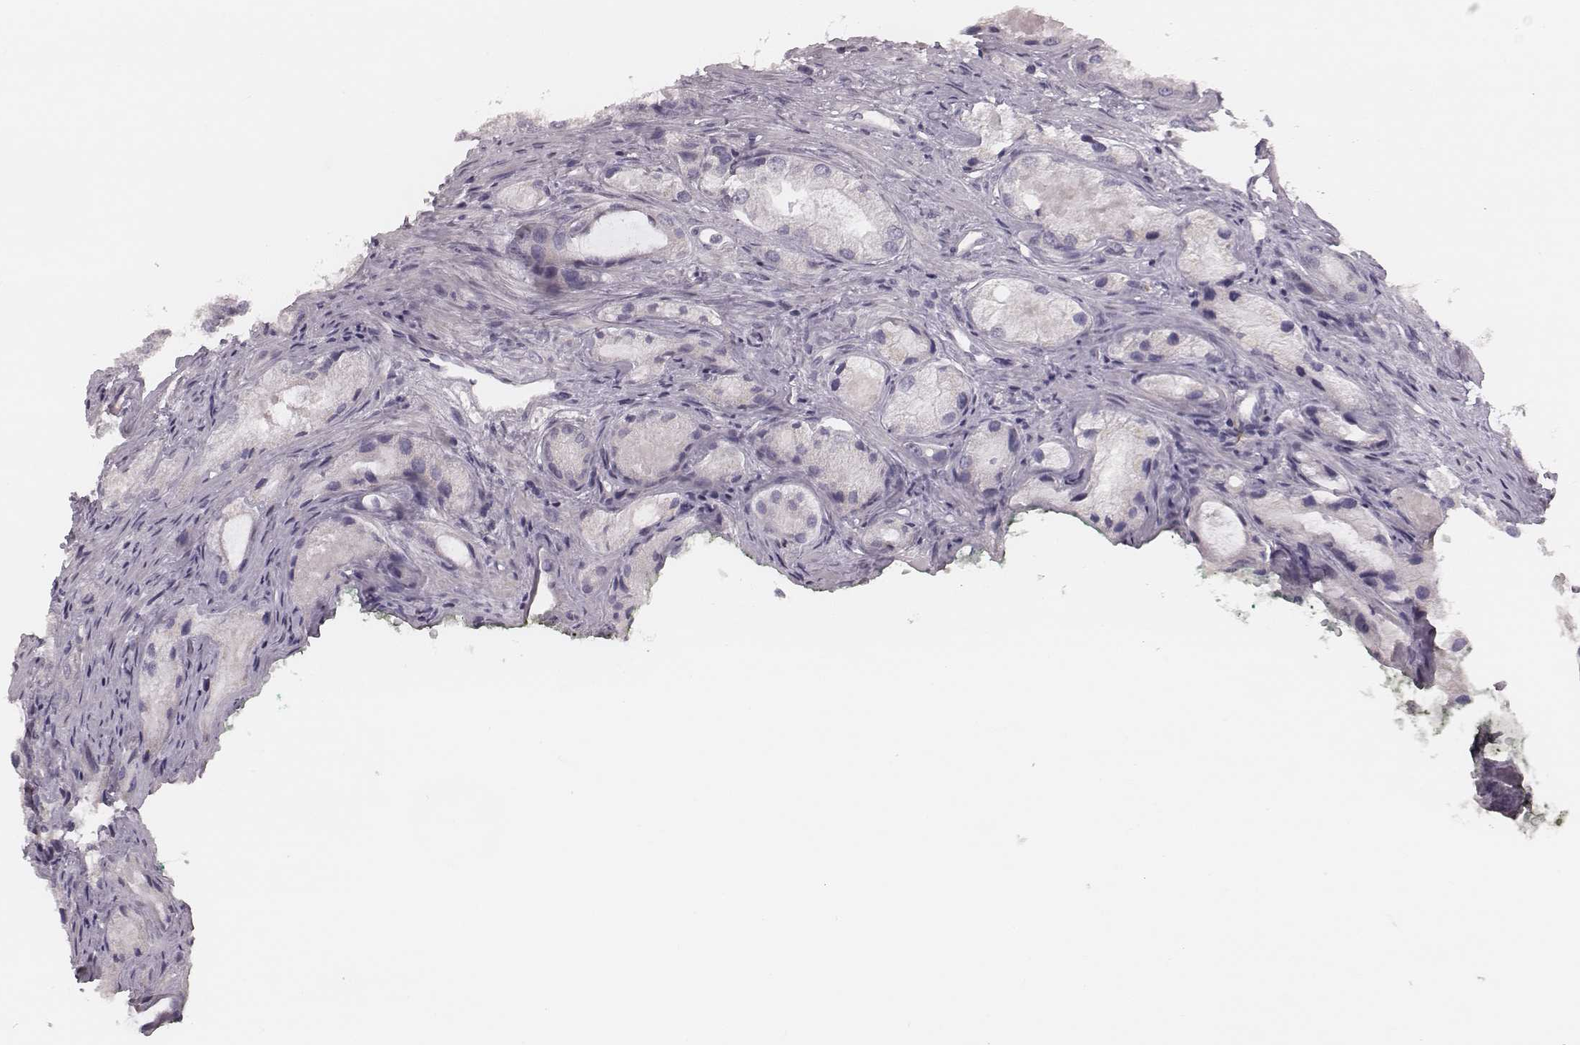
{"staining": {"intensity": "negative", "quantity": "none", "location": "none"}, "tissue": "prostate cancer", "cell_type": "Tumor cells", "image_type": "cancer", "snomed": [{"axis": "morphology", "description": "Adenocarcinoma, Low grade"}, {"axis": "topography", "description": "Prostate"}], "caption": "Immunohistochemical staining of human prostate low-grade adenocarcinoma reveals no significant expression in tumor cells.", "gene": "SPA17", "patient": {"sex": "male", "age": 68}}